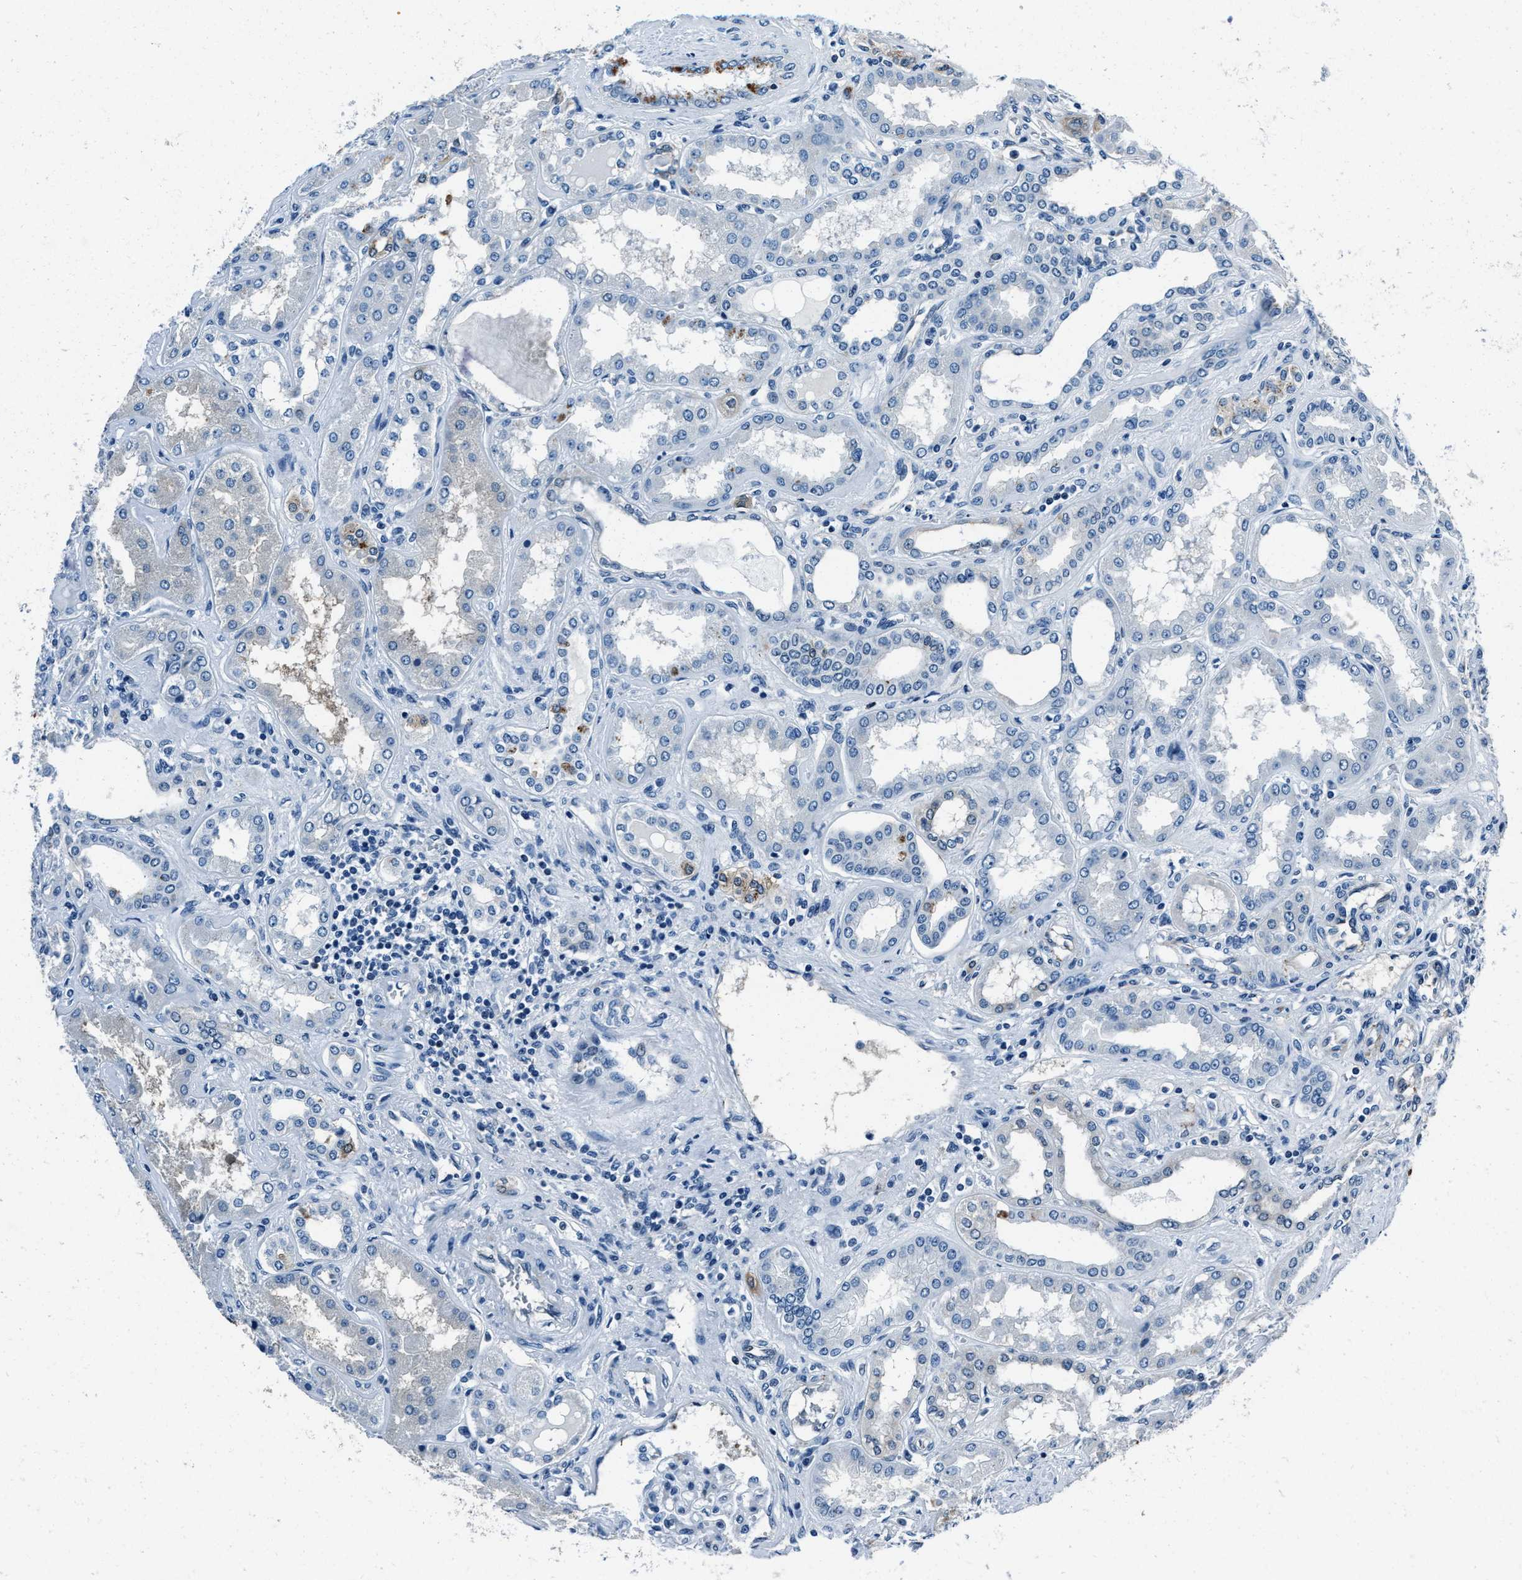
{"staining": {"intensity": "negative", "quantity": "none", "location": "none"}, "tissue": "kidney", "cell_type": "Cells in glomeruli", "image_type": "normal", "snomed": [{"axis": "morphology", "description": "Normal tissue, NOS"}, {"axis": "topography", "description": "Kidney"}], "caption": "Immunohistochemistry image of normal kidney: human kidney stained with DAB displays no significant protein staining in cells in glomeruli.", "gene": "PTPDC1", "patient": {"sex": "female", "age": 56}}